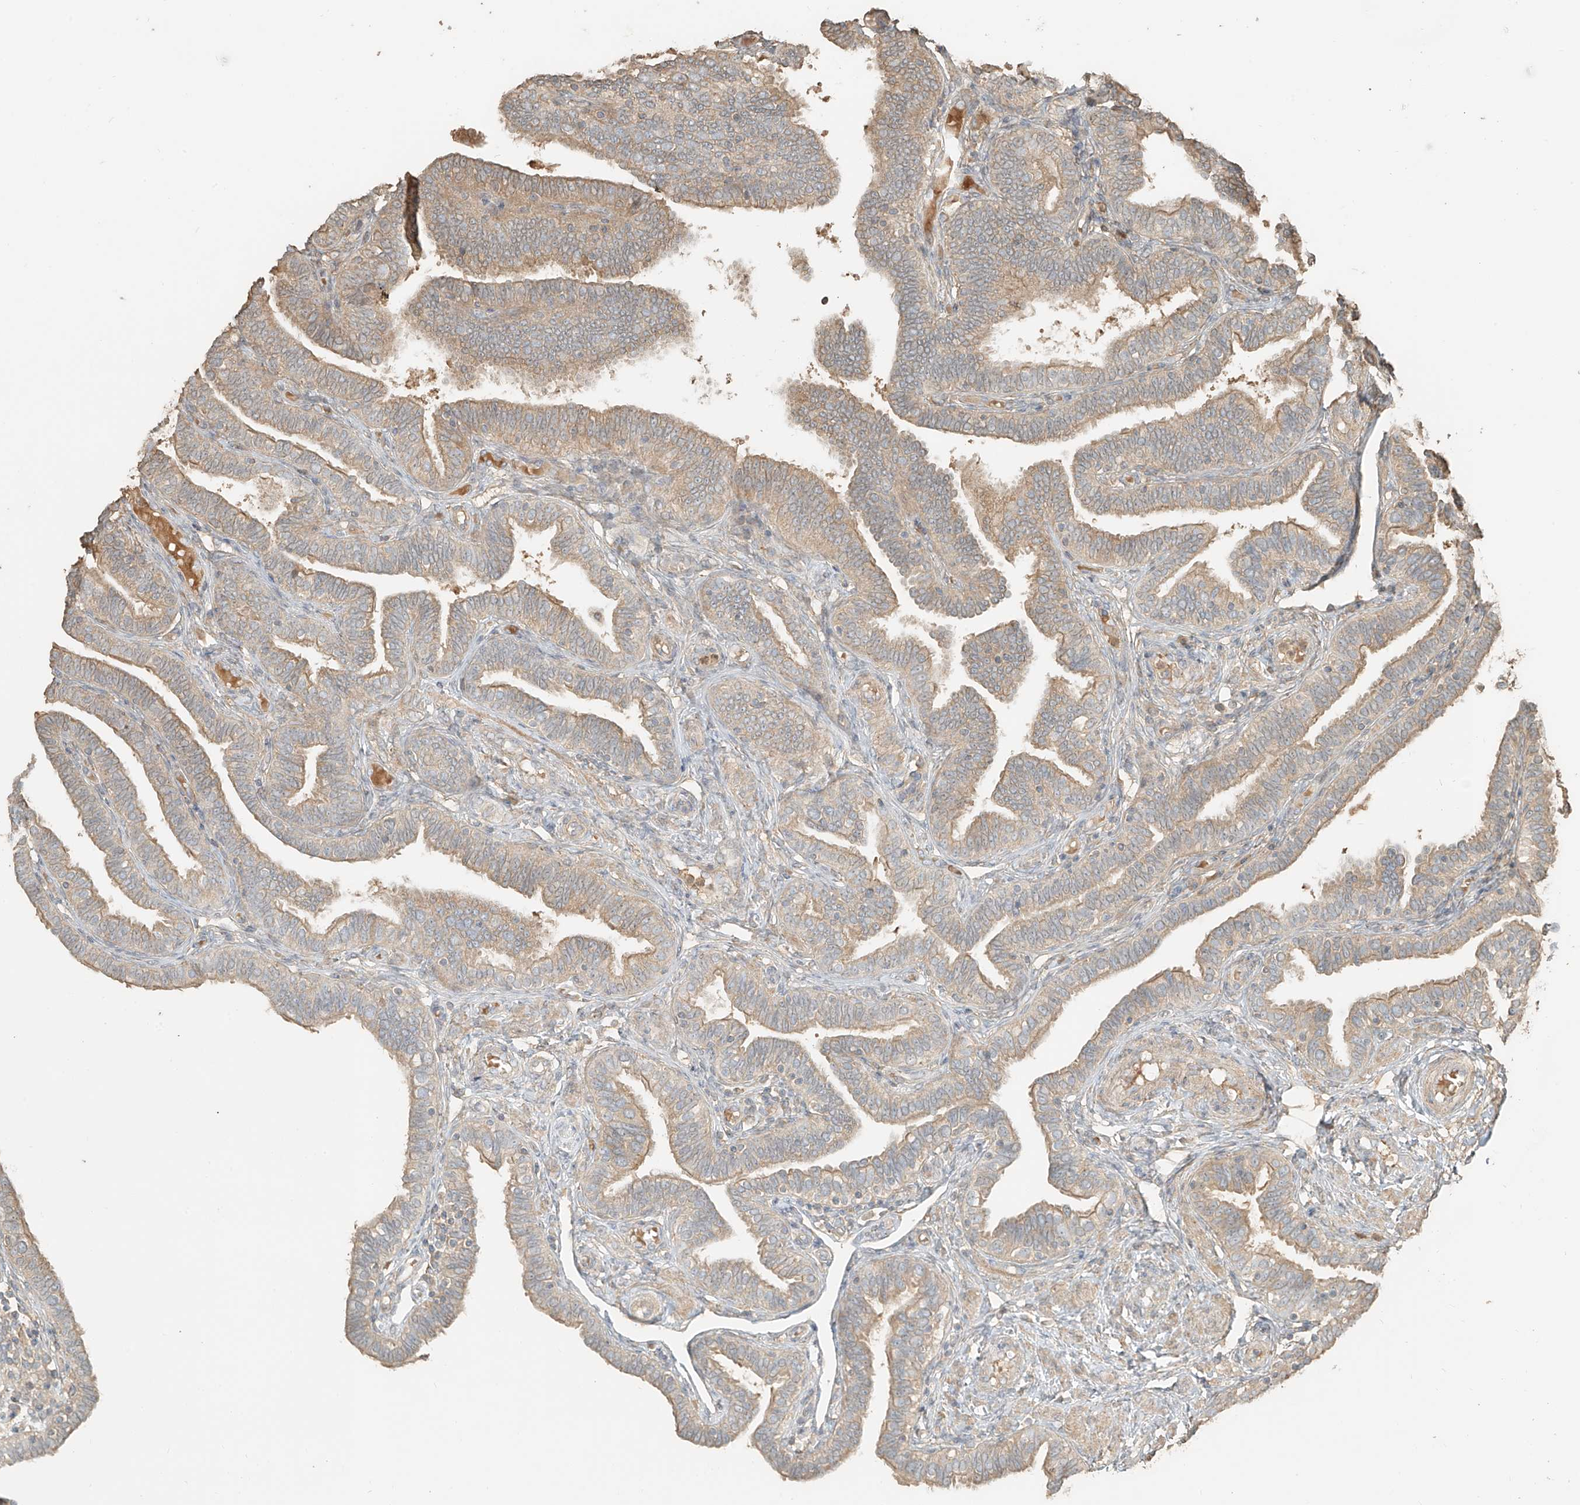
{"staining": {"intensity": "moderate", "quantity": ">75%", "location": "cytoplasmic/membranous"}, "tissue": "fallopian tube", "cell_type": "Glandular cells", "image_type": "normal", "snomed": [{"axis": "morphology", "description": "Normal tissue, NOS"}, {"axis": "topography", "description": "Fallopian tube"}], "caption": "Protein analysis of unremarkable fallopian tube exhibits moderate cytoplasmic/membranous expression in approximately >75% of glandular cells.", "gene": "RFTN2", "patient": {"sex": "female", "age": 39}}